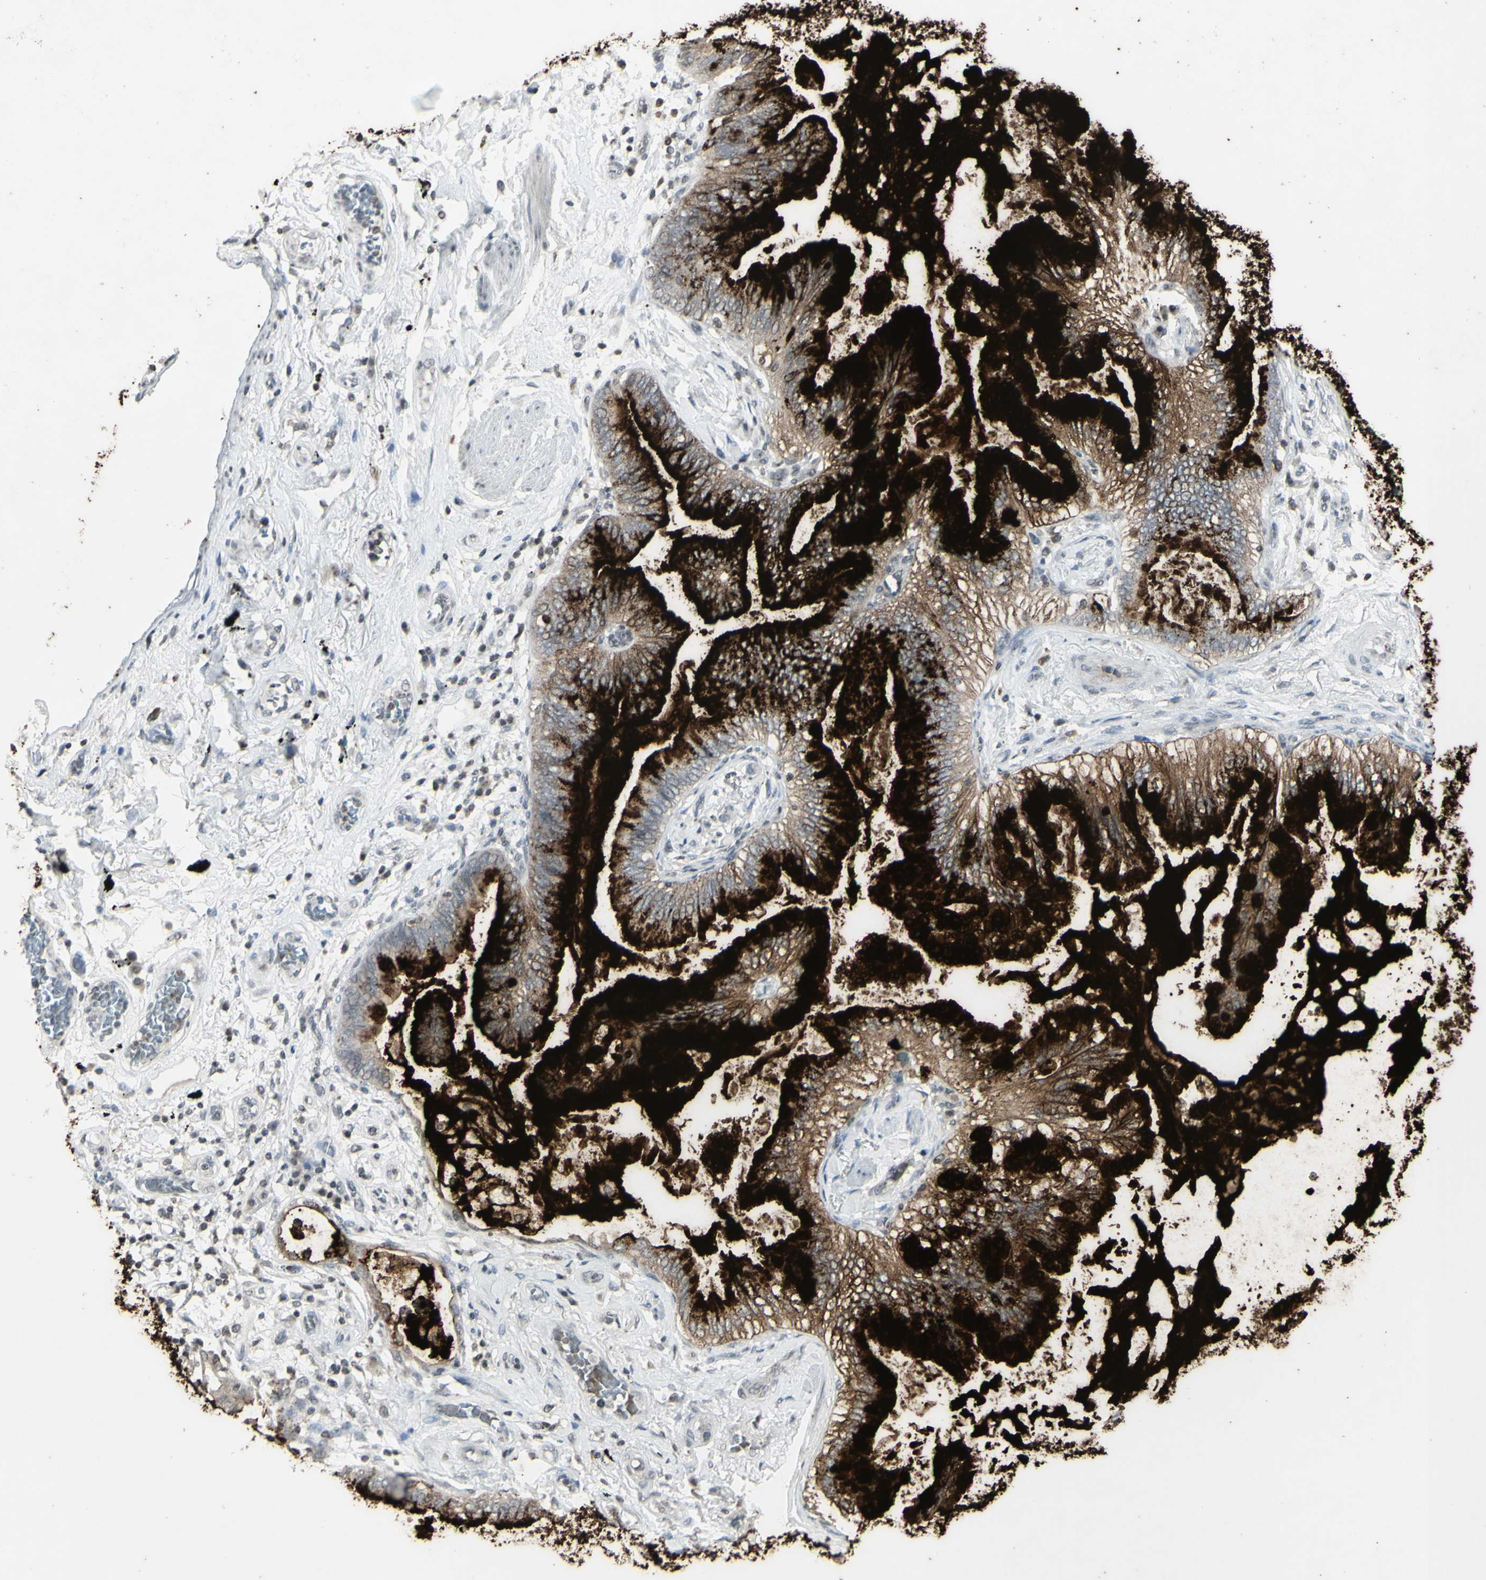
{"staining": {"intensity": "moderate", "quantity": "25%-75%", "location": "cytoplasmic/membranous"}, "tissue": "lung cancer", "cell_type": "Tumor cells", "image_type": "cancer", "snomed": [{"axis": "morphology", "description": "Normal tissue, NOS"}, {"axis": "morphology", "description": "Adenocarcinoma, NOS"}, {"axis": "topography", "description": "Bronchus"}, {"axis": "topography", "description": "Lung"}], "caption": "About 25%-75% of tumor cells in lung cancer show moderate cytoplasmic/membranous protein staining as visualized by brown immunohistochemical staining.", "gene": "MUC5AC", "patient": {"sex": "female", "age": 70}}